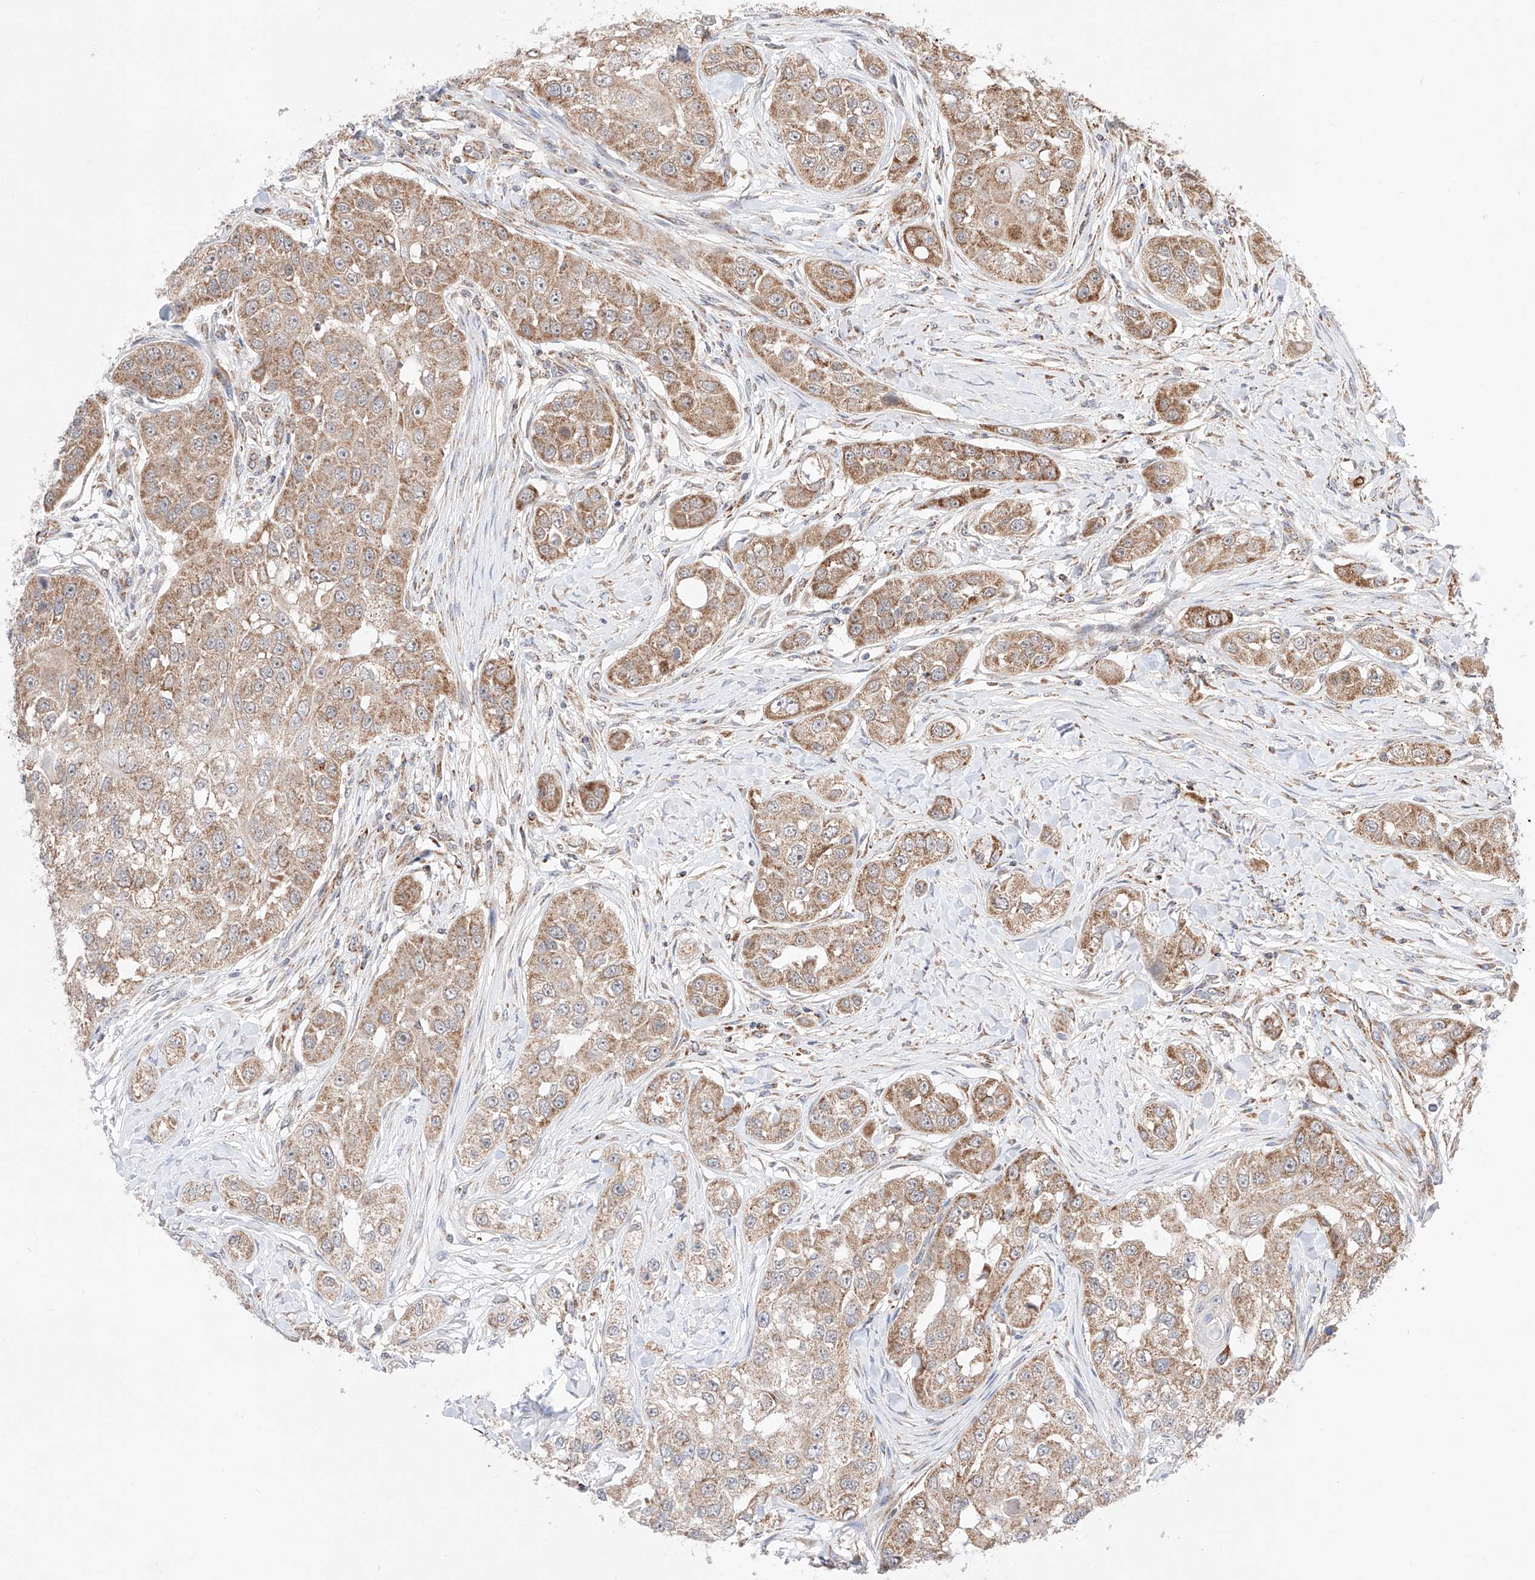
{"staining": {"intensity": "moderate", "quantity": ">75%", "location": "cytoplasmic/membranous"}, "tissue": "head and neck cancer", "cell_type": "Tumor cells", "image_type": "cancer", "snomed": [{"axis": "morphology", "description": "Normal tissue, NOS"}, {"axis": "morphology", "description": "Squamous cell carcinoma, NOS"}, {"axis": "topography", "description": "Skeletal muscle"}, {"axis": "topography", "description": "Head-Neck"}], "caption": "High-magnification brightfield microscopy of head and neck squamous cell carcinoma stained with DAB (3,3'-diaminobenzidine) (brown) and counterstained with hematoxylin (blue). tumor cells exhibit moderate cytoplasmic/membranous staining is identified in approximately>75% of cells.", "gene": "KTI12", "patient": {"sex": "male", "age": 51}}